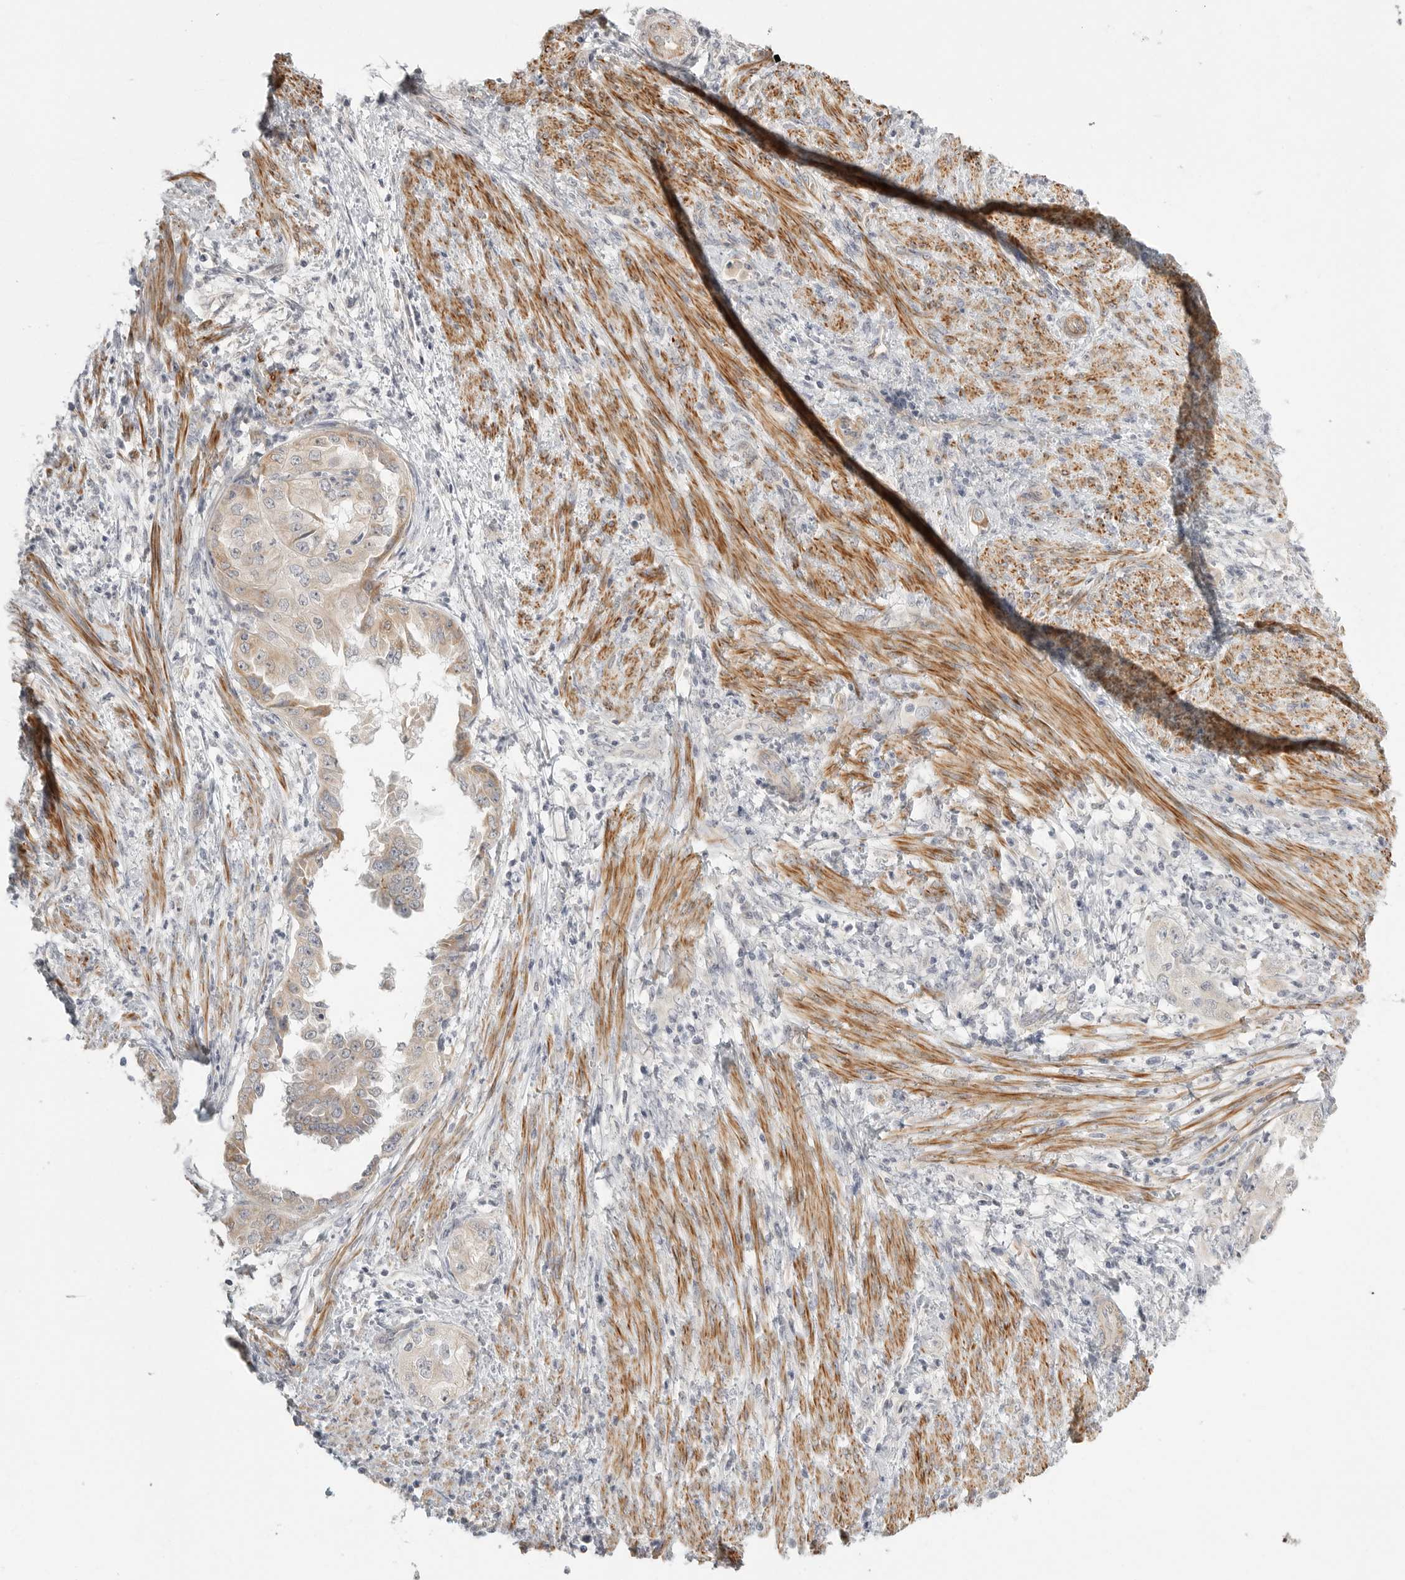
{"staining": {"intensity": "weak", "quantity": "<25%", "location": "cytoplasmic/membranous"}, "tissue": "endometrial cancer", "cell_type": "Tumor cells", "image_type": "cancer", "snomed": [{"axis": "morphology", "description": "Adenocarcinoma, NOS"}, {"axis": "topography", "description": "Endometrium"}], "caption": "Protein analysis of adenocarcinoma (endometrial) reveals no significant staining in tumor cells. (Stains: DAB (3,3'-diaminobenzidine) immunohistochemistry with hematoxylin counter stain, Microscopy: brightfield microscopy at high magnification).", "gene": "STAB2", "patient": {"sex": "female", "age": 85}}